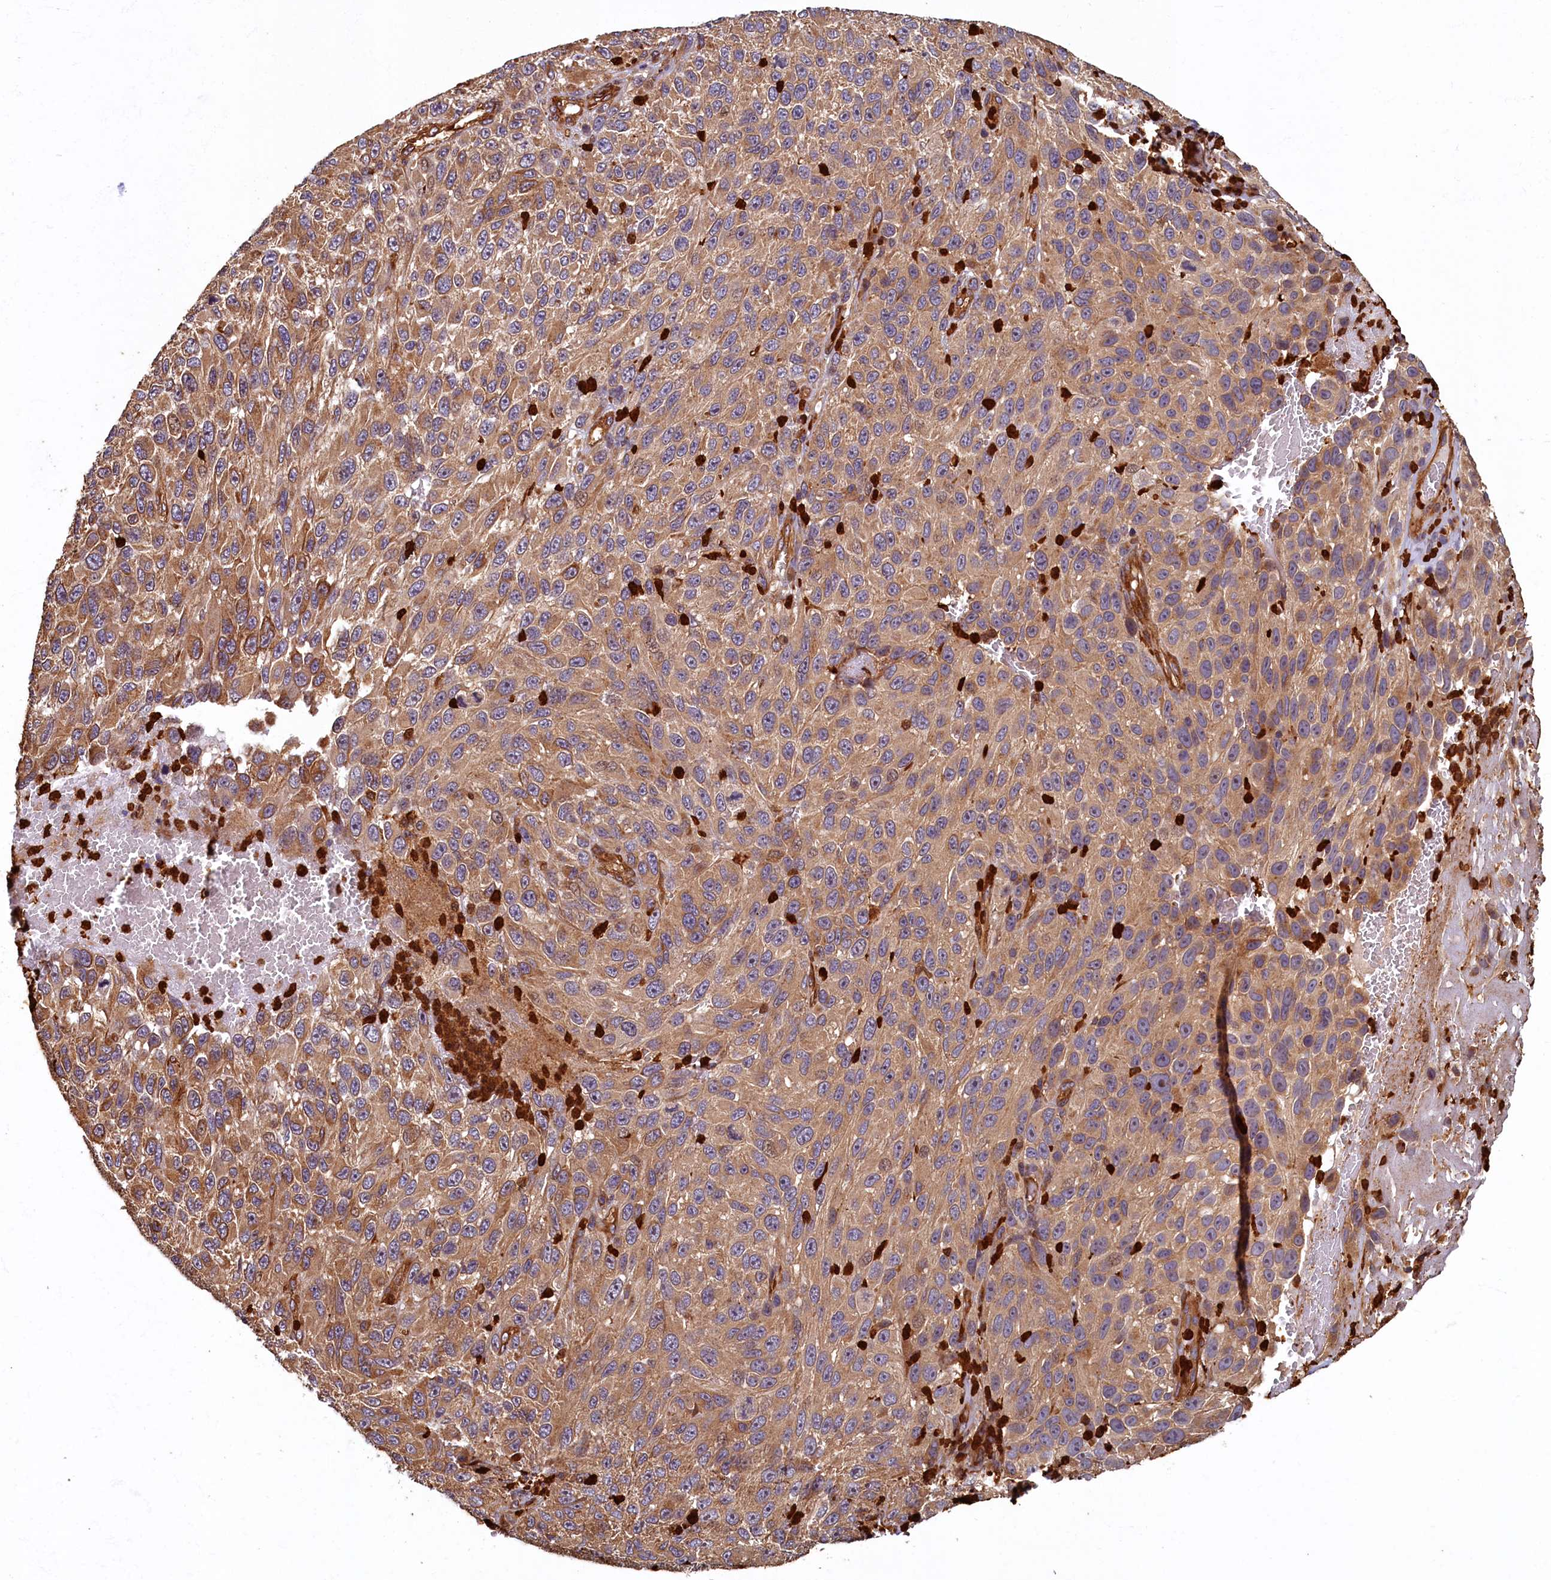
{"staining": {"intensity": "moderate", "quantity": ">75%", "location": "cytoplasmic/membranous"}, "tissue": "melanoma", "cell_type": "Tumor cells", "image_type": "cancer", "snomed": [{"axis": "morphology", "description": "Normal tissue, NOS"}, {"axis": "morphology", "description": "Malignant melanoma, NOS"}, {"axis": "topography", "description": "Skin"}], "caption": "Protein analysis of malignant melanoma tissue displays moderate cytoplasmic/membranous staining in about >75% of tumor cells.", "gene": "CCDC102B", "patient": {"sex": "female", "age": 96}}